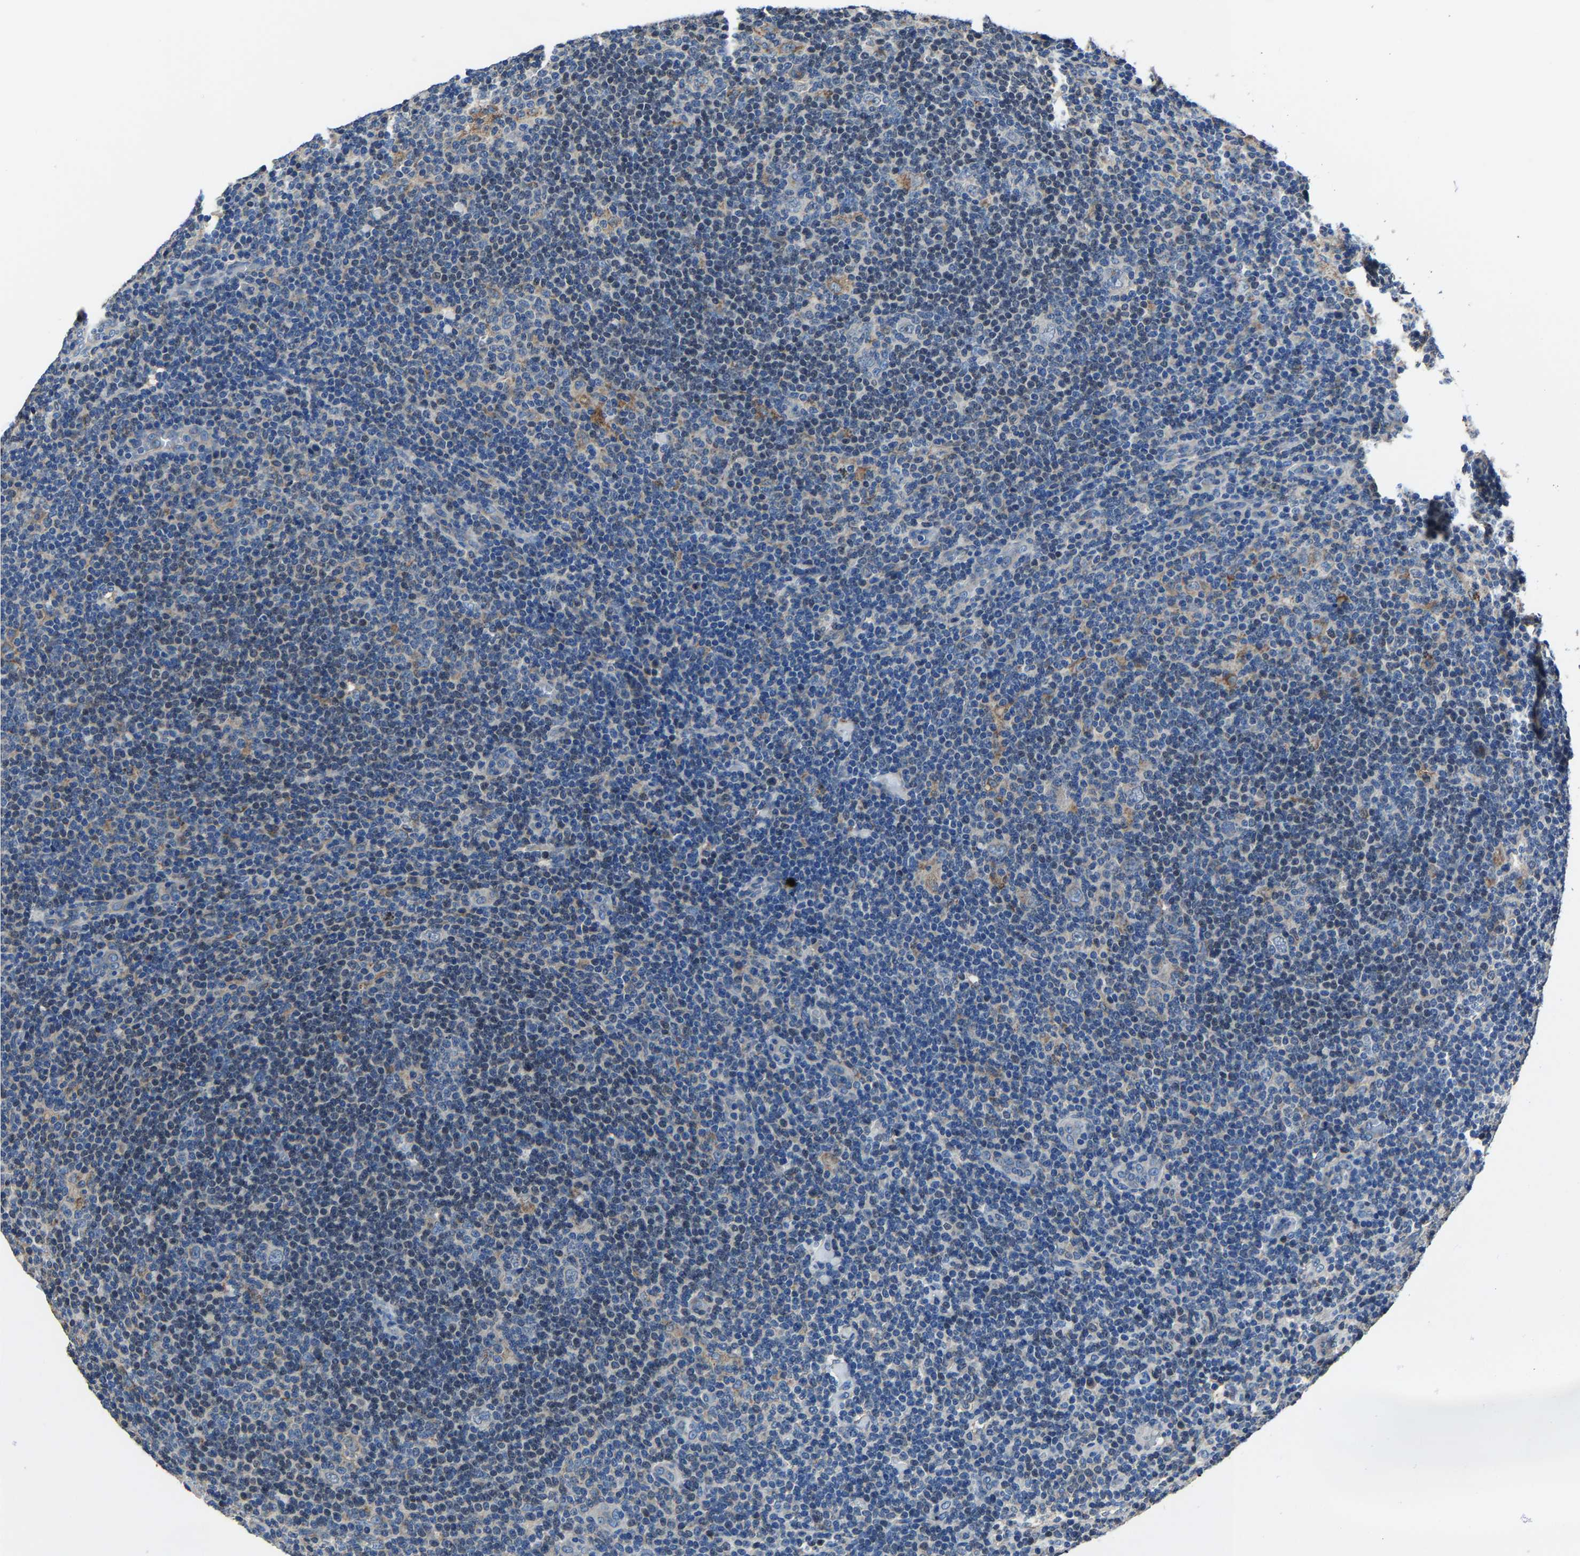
{"staining": {"intensity": "weak", "quantity": "25%-75%", "location": "cytoplasmic/membranous"}, "tissue": "lymphoma", "cell_type": "Tumor cells", "image_type": "cancer", "snomed": [{"axis": "morphology", "description": "Hodgkin's disease, NOS"}, {"axis": "topography", "description": "Lymph node"}], "caption": "Immunohistochemical staining of human lymphoma displays weak cytoplasmic/membranous protein positivity in approximately 25%-75% of tumor cells. (brown staining indicates protein expression, while blue staining denotes nuclei).", "gene": "STRBP", "patient": {"sex": "female", "age": 57}}